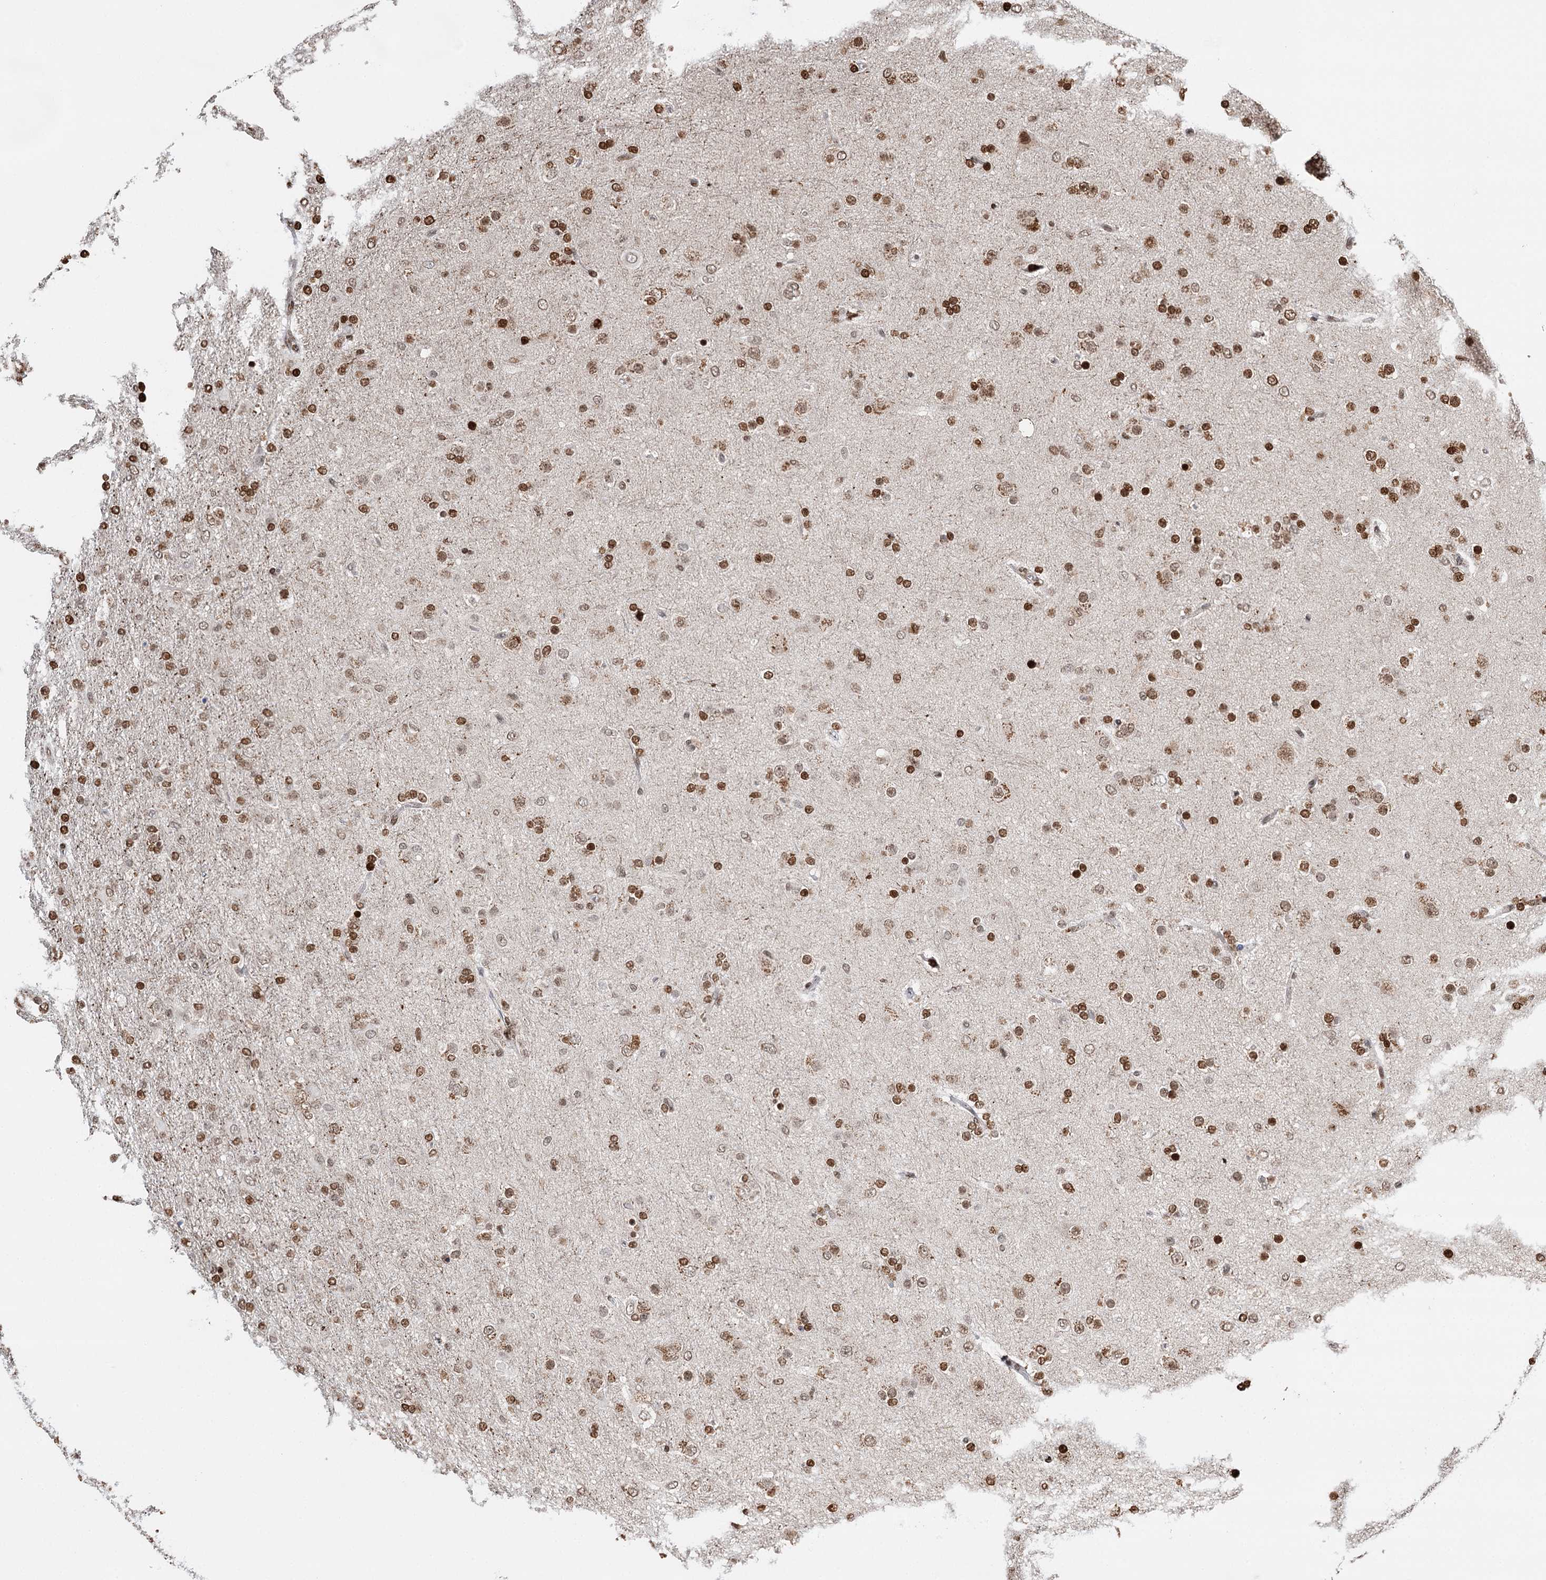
{"staining": {"intensity": "moderate", "quantity": ">75%", "location": "nuclear"}, "tissue": "glioma", "cell_type": "Tumor cells", "image_type": "cancer", "snomed": [{"axis": "morphology", "description": "Glioma, malignant, Low grade"}, {"axis": "topography", "description": "Brain"}], "caption": "An image of low-grade glioma (malignant) stained for a protein exhibits moderate nuclear brown staining in tumor cells.", "gene": "RPS27A", "patient": {"sex": "male", "age": 65}}